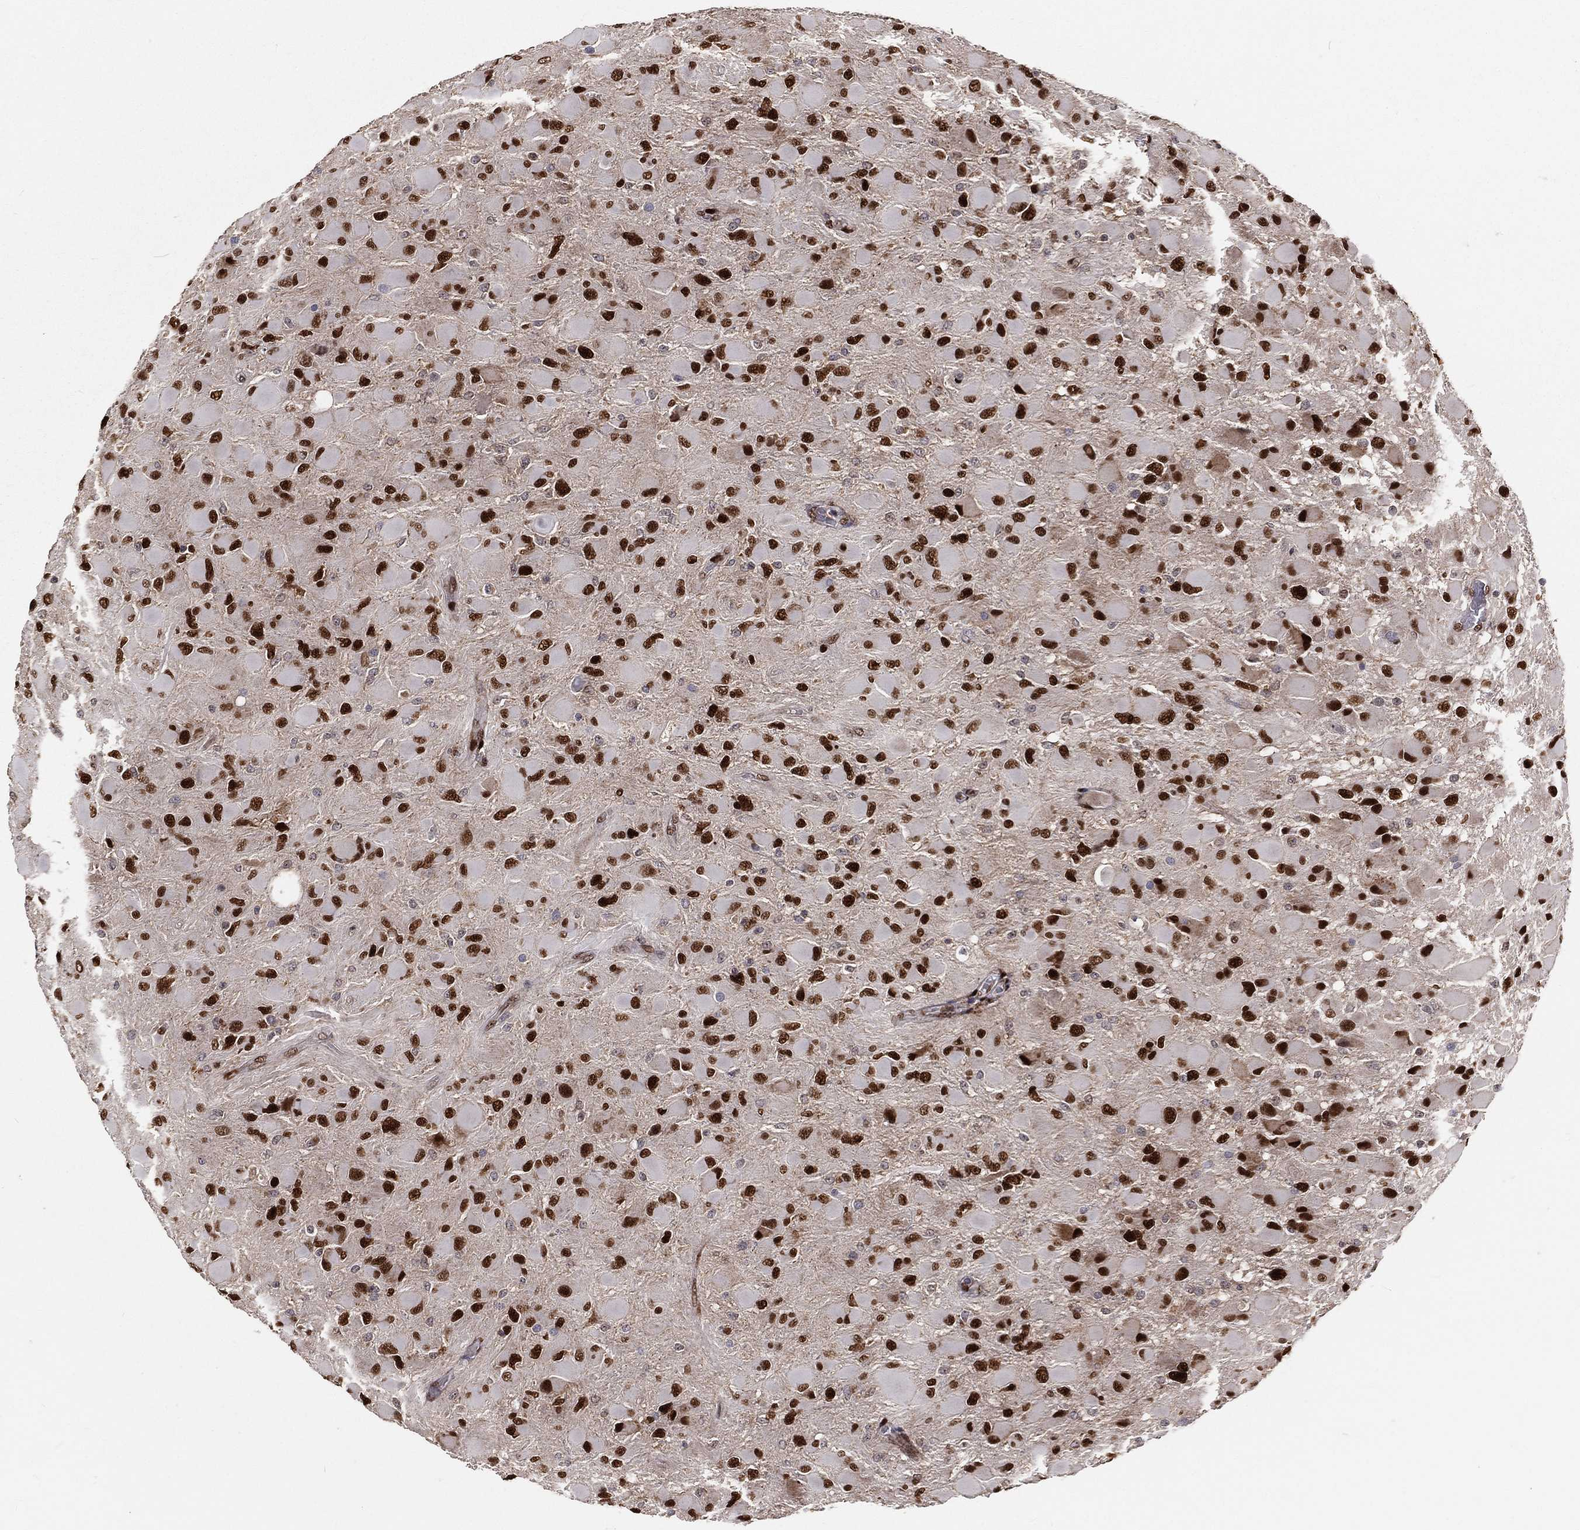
{"staining": {"intensity": "strong", "quantity": ">75%", "location": "nuclear"}, "tissue": "glioma", "cell_type": "Tumor cells", "image_type": "cancer", "snomed": [{"axis": "morphology", "description": "Glioma, malignant, High grade"}, {"axis": "topography", "description": "Cerebral cortex"}], "caption": "A high-resolution photomicrograph shows immunohistochemistry (IHC) staining of high-grade glioma (malignant), which shows strong nuclear positivity in about >75% of tumor cells.", "gene": "ZEB1", "patient": {"sex": "female", "age": 36}}